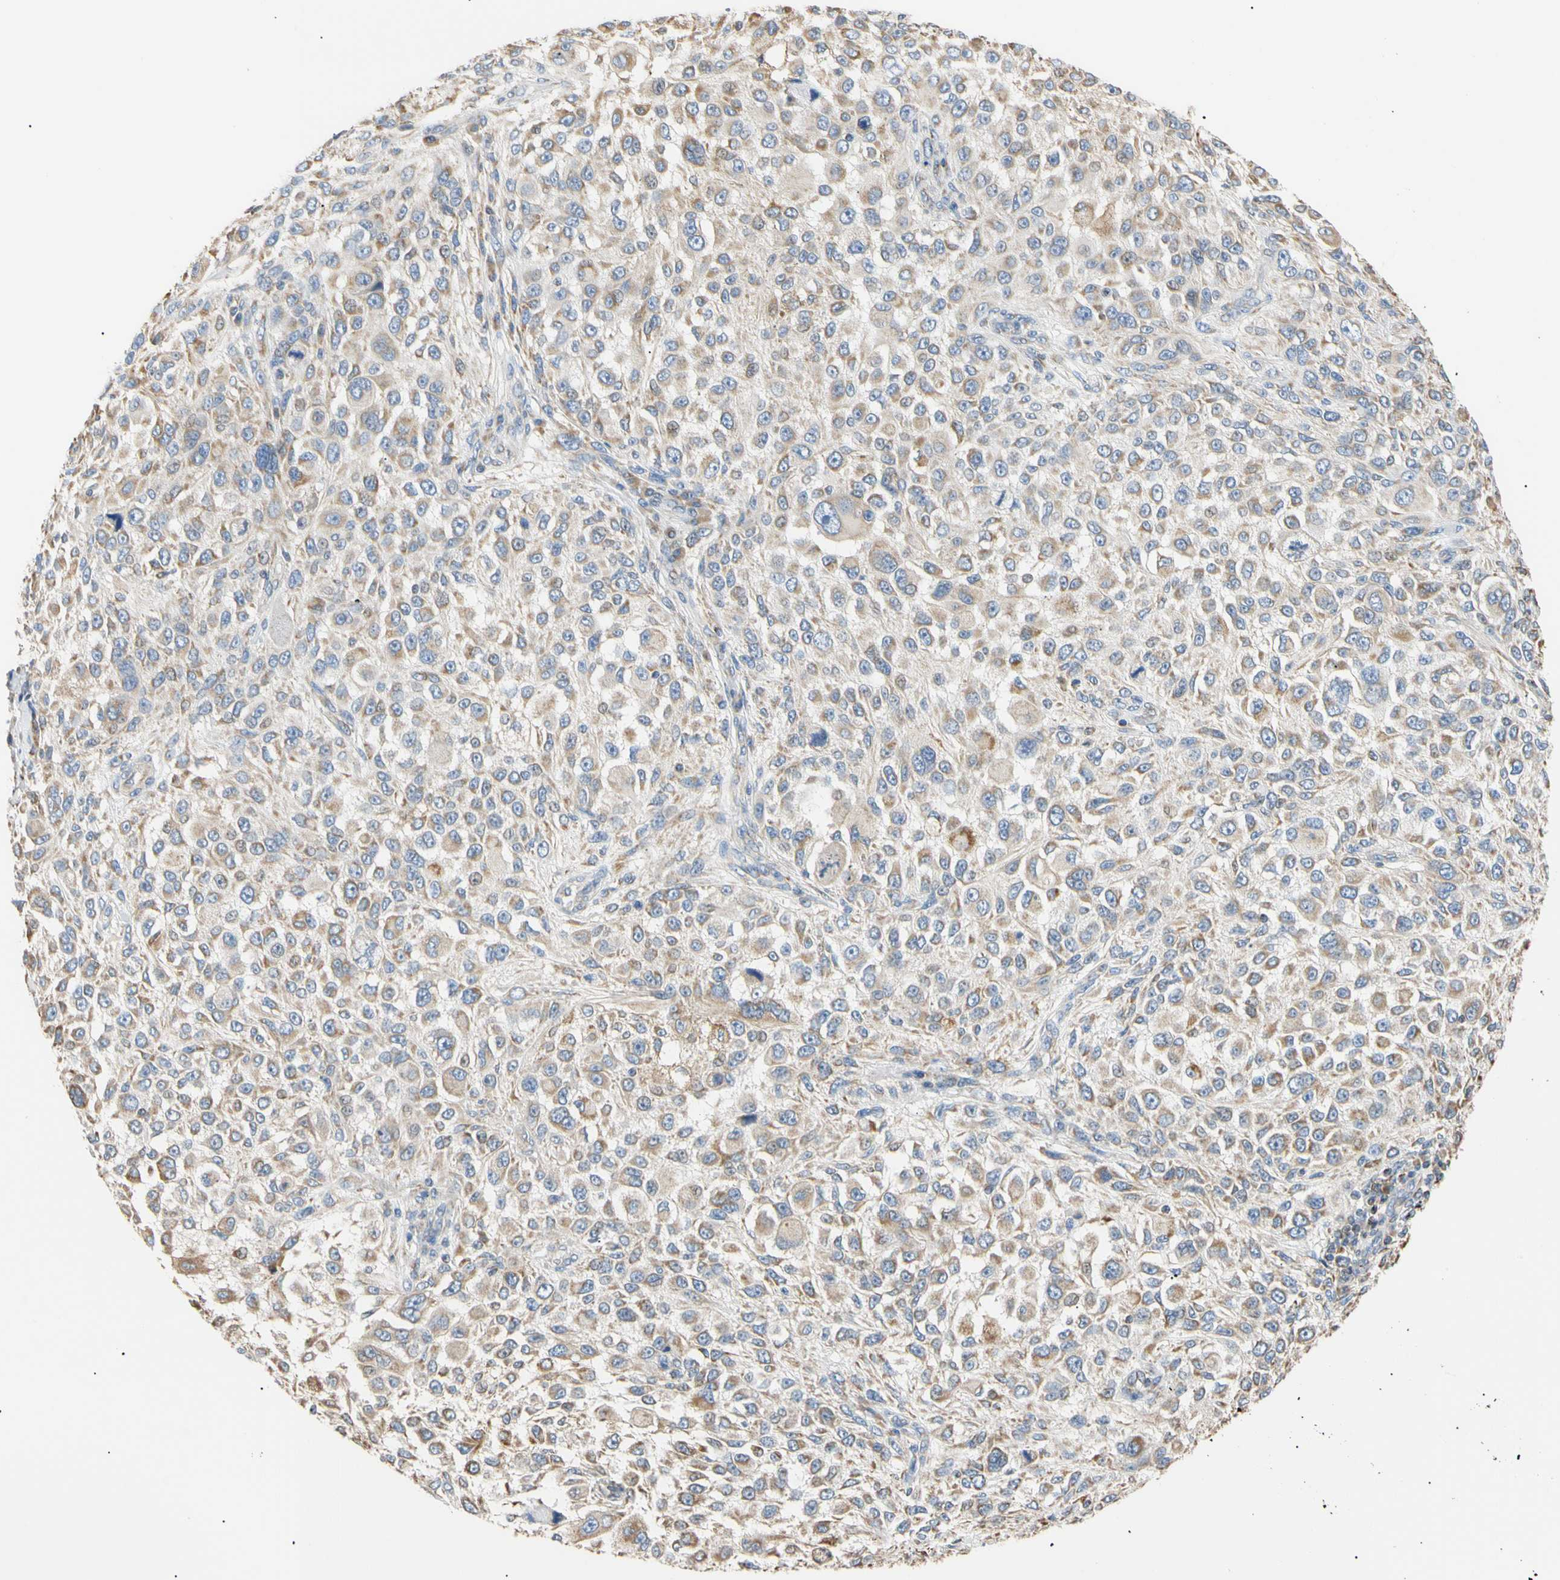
{"staining": {"intensity": "weak", "quantity": ">75%", "location": "cytoplasmic/membranous"}, "tissue": "melanoma", "cell_type": "Tumor cells", "image_type": "cancer", "snomed": [{"axis": "morphology", "description": "Necrosis, NOS"}, {"axis": "morphology", "description": "Malignant melanoma, NOS"}, {"axis": "topography", "description": "Skin"}], "caption": "Melanoma stained for a protein reveals weak cytoplasmic/membranous positivity in tumor cells.", "gene": "PLGRKT", "patient": {"sex": "female", "age": 87}}